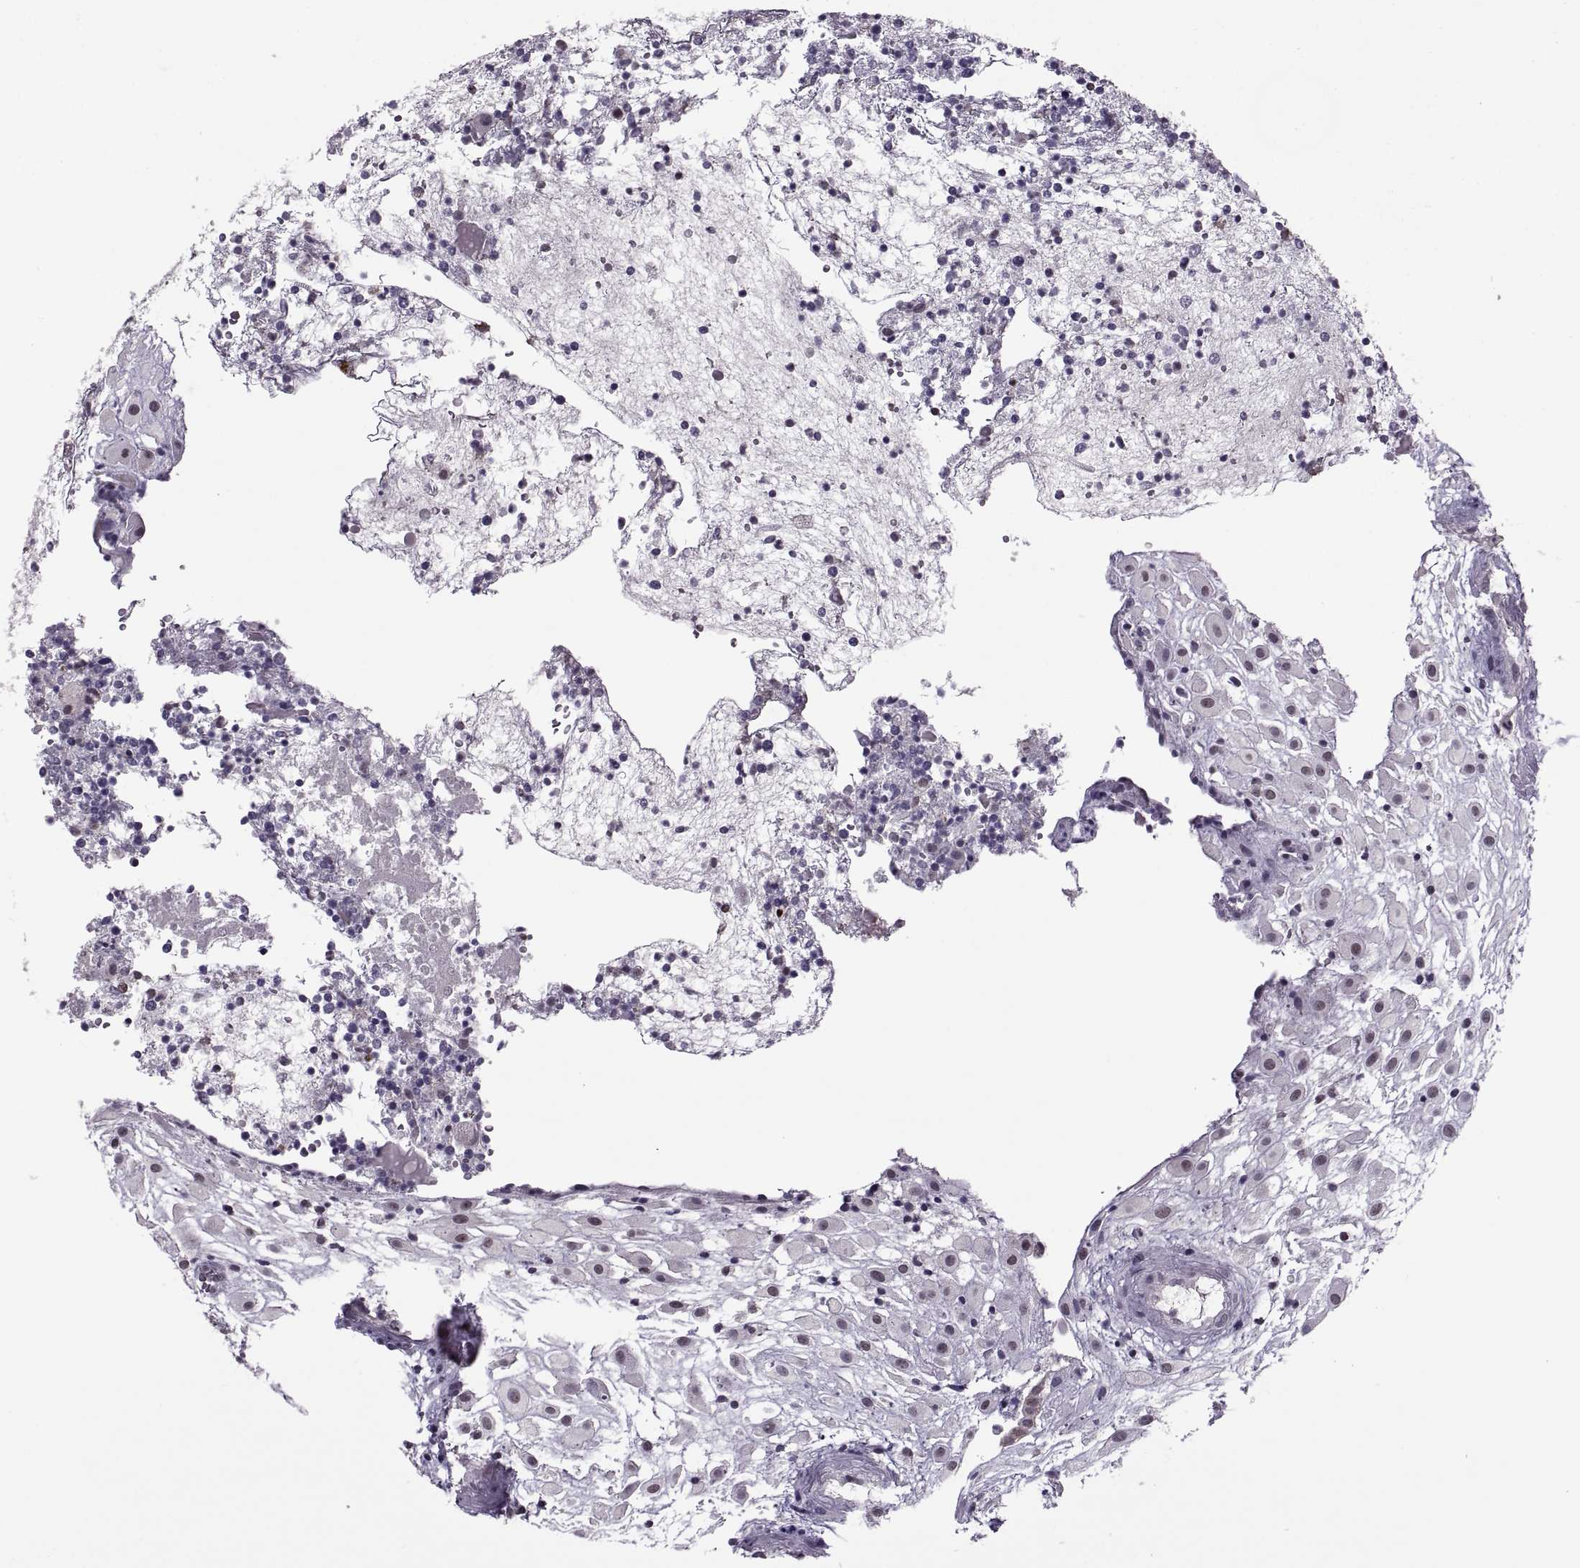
{"staining": {"intensity": "weak", "quantity": "<25%", "location": "nuclear"}, "tissue": "placenta", "cell_type": "Decidual cells", "image_type": "normal", "snomed": [{"axis": "morphology", "description": "Normal tissue, NOS"}, {"axis": "topography", "description": "Placenta"}], "caption": "The IHC histopathology image has no significant positivity in decidual cells of placenta.", "gene": "OTP", "patient": {"sex": "female", "age": 24}}